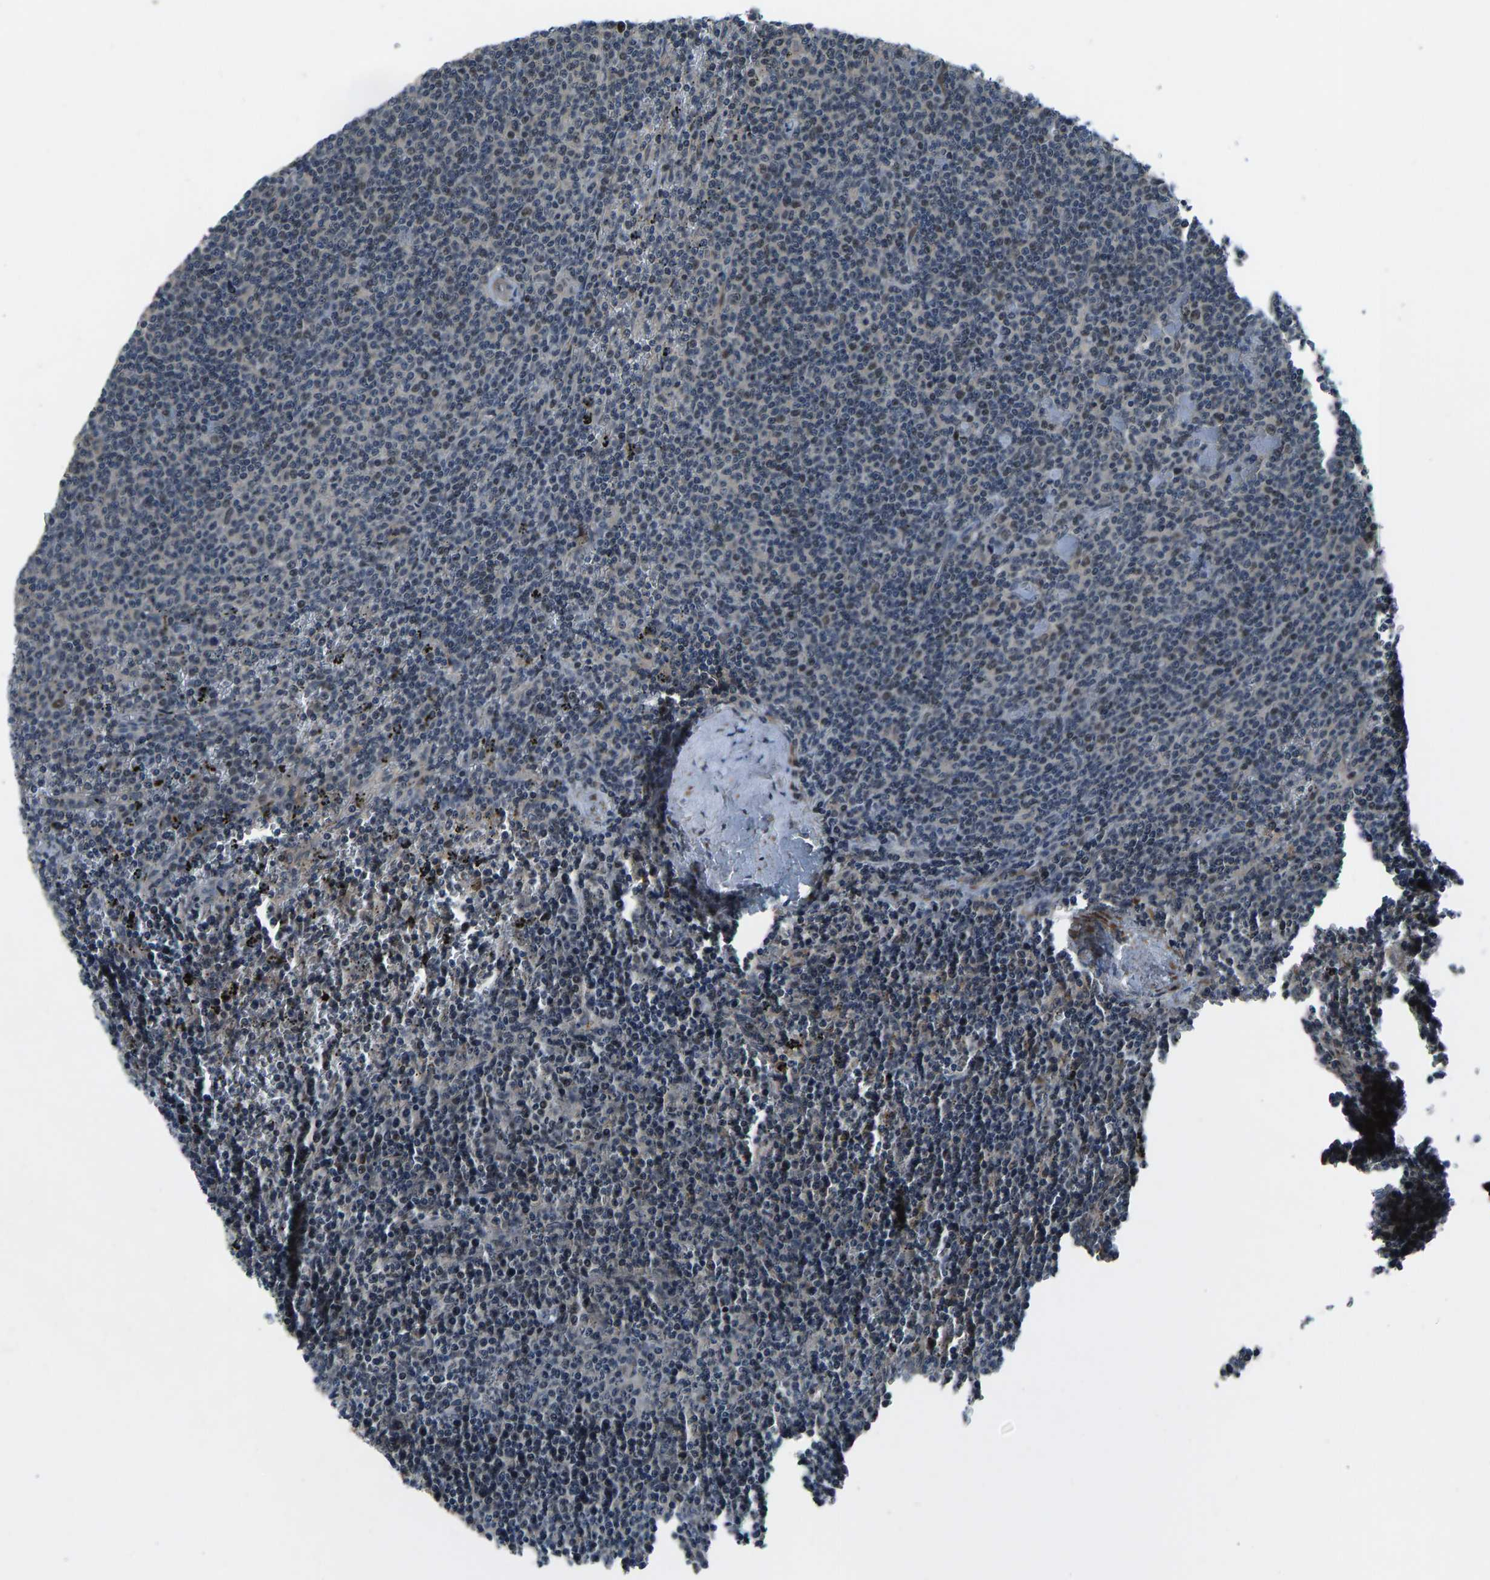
{"staining": {"intensity": "negative", "quantity": "none", "location": "none"}, "tissue": "lymphoma", "cell_type": "Tumor cells", "image_type": "cancer", "snomed": [{"axis": "morphology", "description": "Malignant lymphoma, non-Hodgkin's type, Low grade"}, {"axis": "topography", "description": "Spleen"}], "caption": "High power microscopy micrograph of an immunohistochemistry histopathology image of low-grade malignant lymphoma, non-Hodgkin's type, revealing no significant positivity in tumor cells.", "gene": "RLIM", "patient": {"sex": "female", "age": 50}}